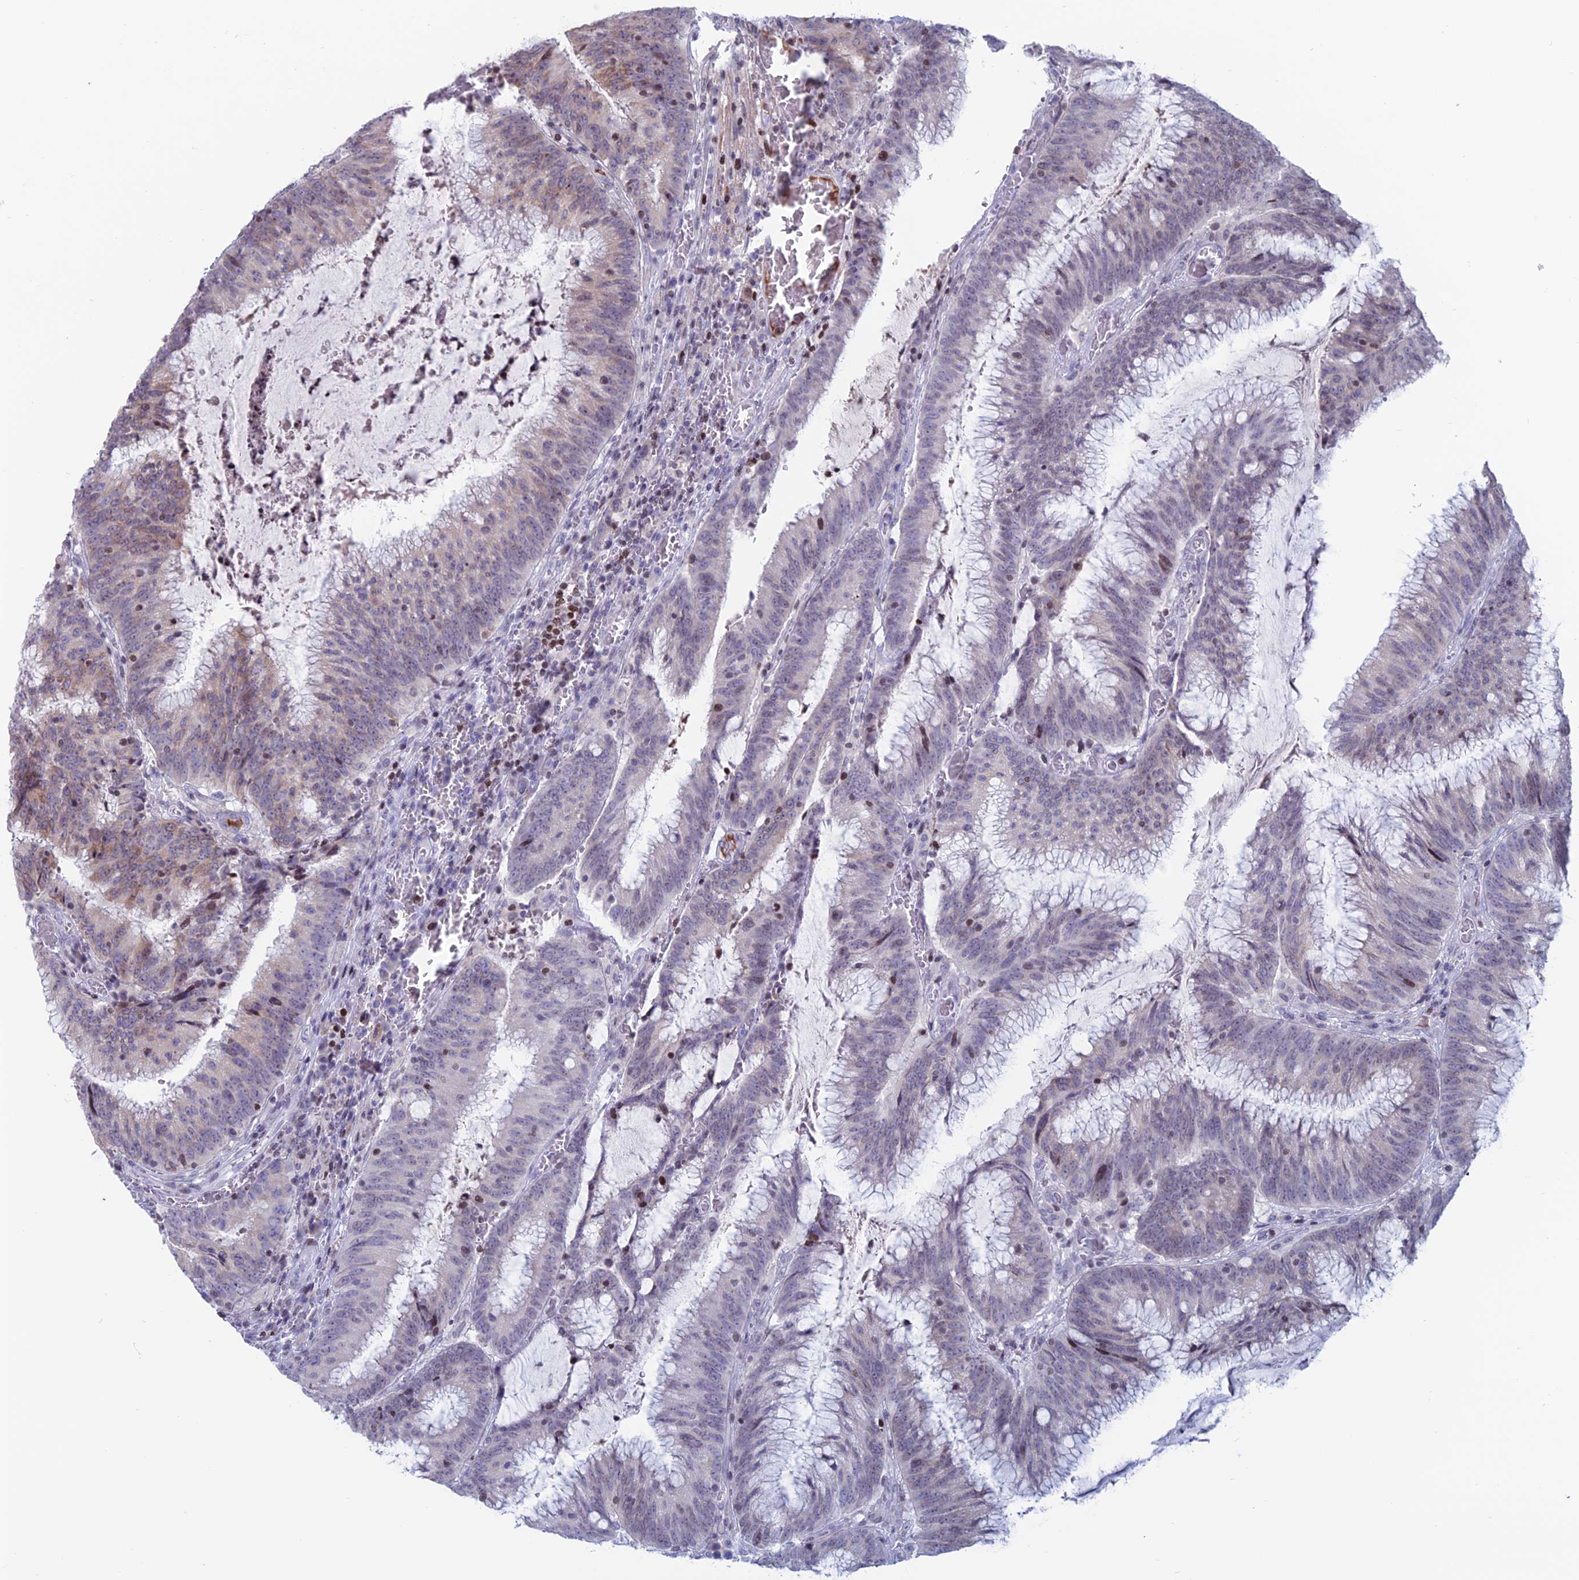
{"staining": {"intensity": "weak", "quantity": "<25%", "location": "cytoplasmic/membranous,nuclear"}, "tissue": "colorectal cancer", "cell_type": "Tumor cells", "image_type": "cancer", "snomed": [{"axis": "morphology", "description": "Adenocarcinoma, NOS"}, {"axis": "topography", "description": "Rectum"}], "caption": "Human colorectal adenocarcinoma stained for a protein using immunohistochemistry (IHC) shows no staining in tumor cells.", "gene": "CERS6", "patient": {"sex": "female", "age": 77}}